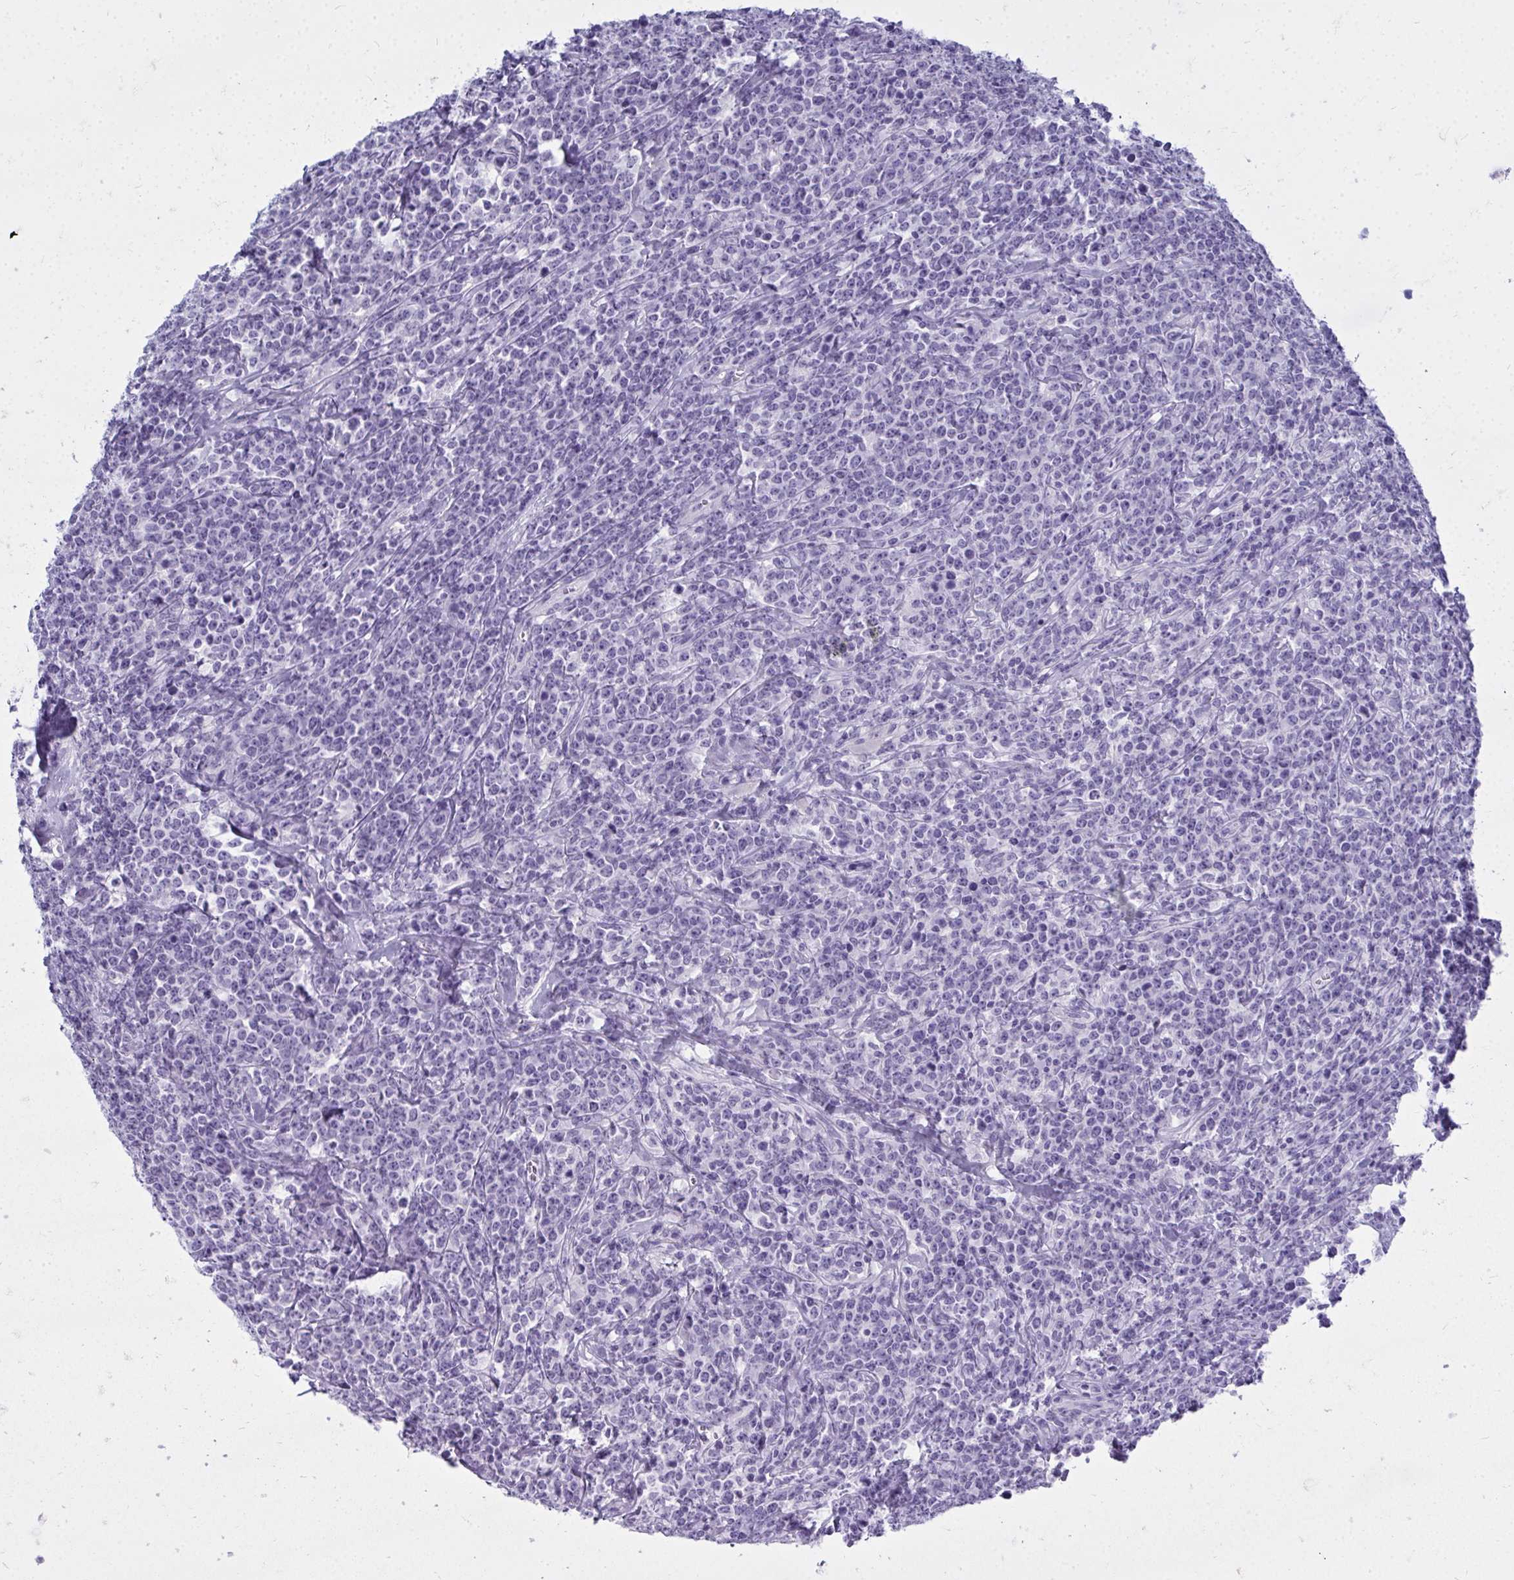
{"staining": {"intensity": "negative", "quantity": "none", "location": "none"}, "tissue": "lymphoma", "cell_type": "Tumor cells", "image_type": "cancer", "snomed": [{"axis": "morphology", "description": "Malignant lymphoma, non-Hodgkin's type, High grade"}, {"axis": "topography", "description": "Small intestine"}], "caption": "Protein analysis of lymphoma demonstrates no significant expression in tumor cells.", "gene": "QDPR", "patient": {"sex": "female", "age": 56}}